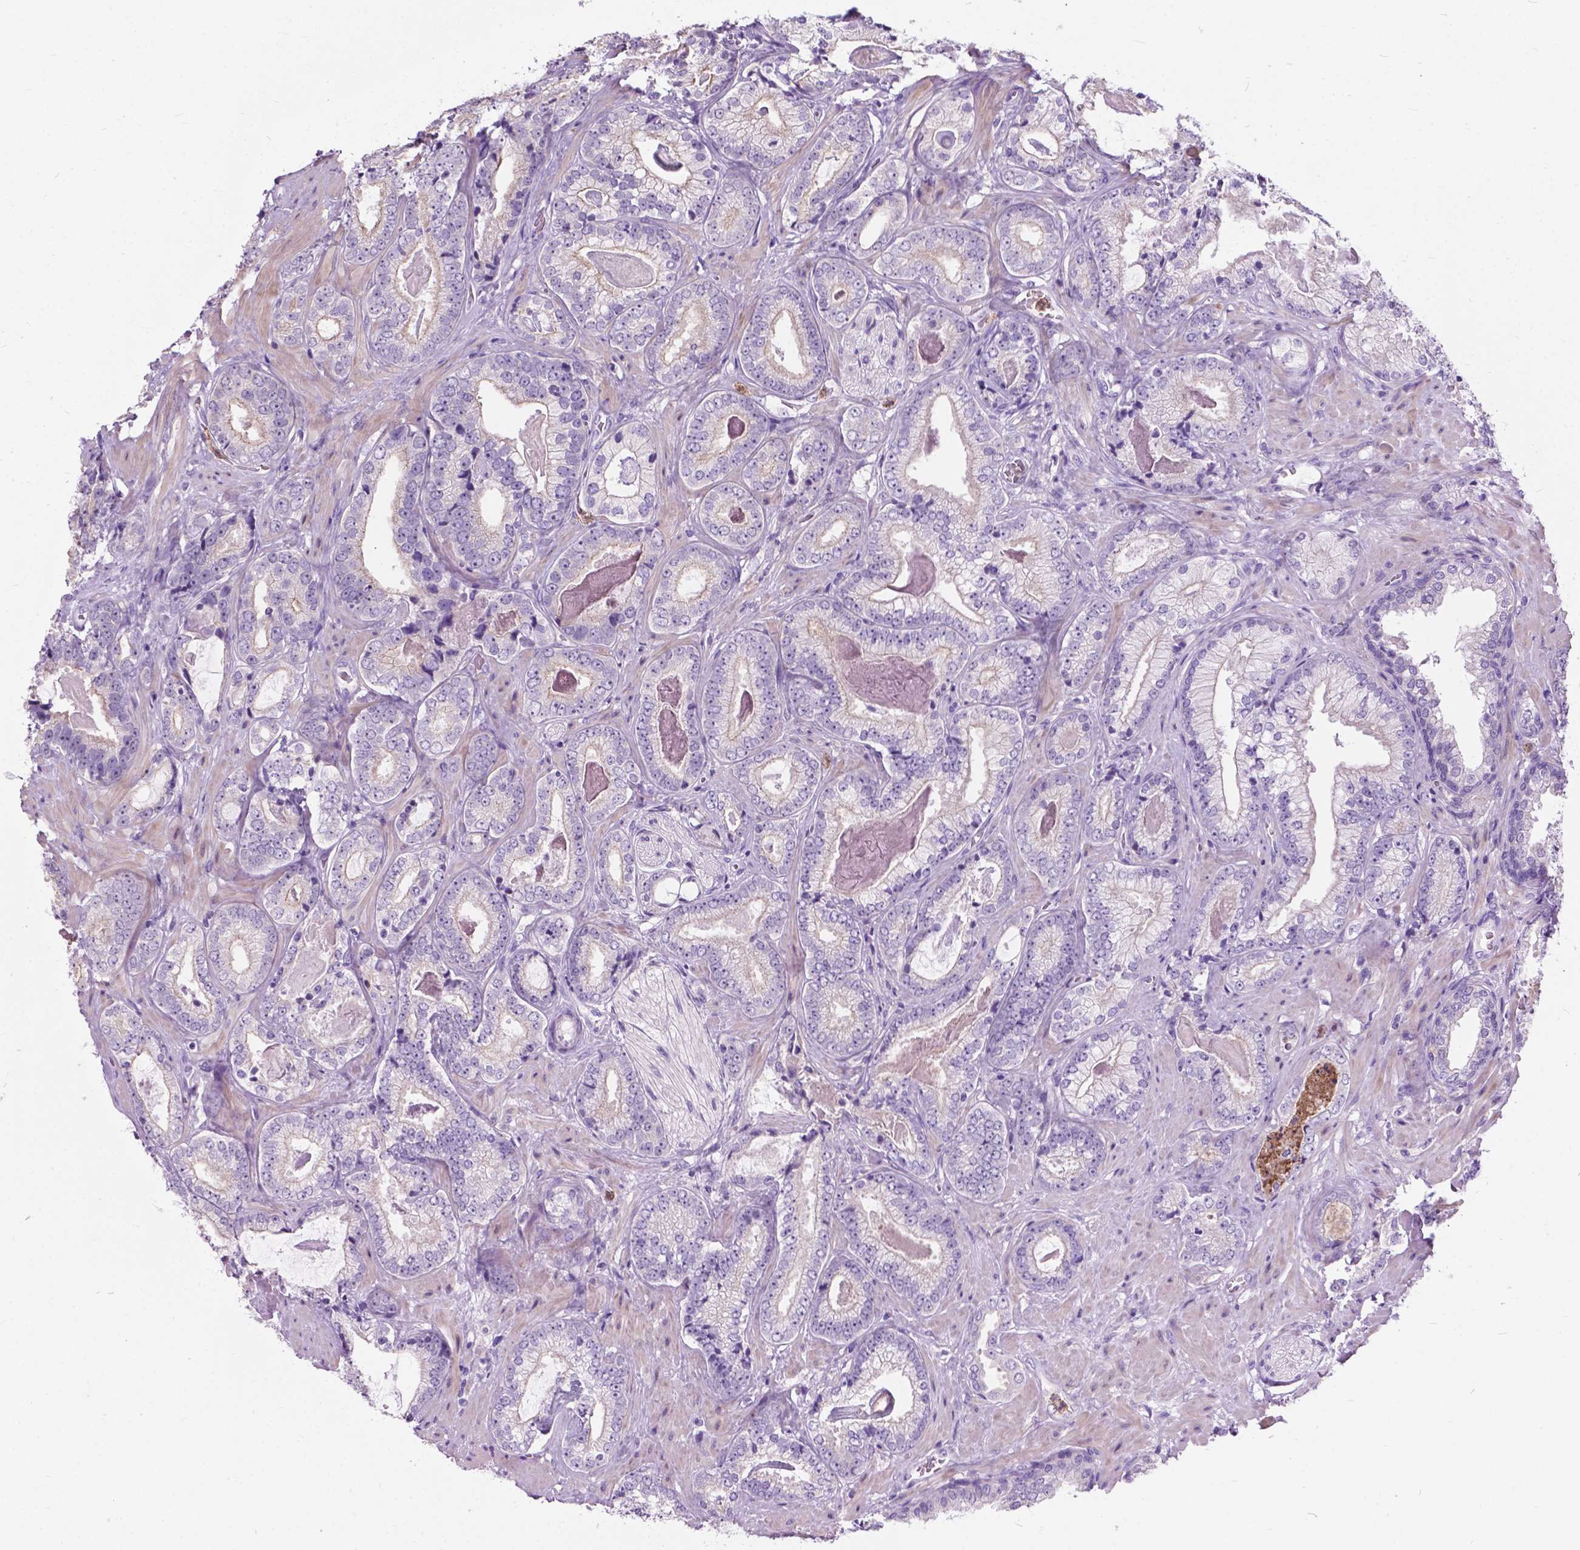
{"staining": {"intensity": "negative", "quantity": "none", "location": "none"}, "tissue": "prostate cancer", "cell_type": "Tumor cells", "image_type": "cancer", "snomed": [{"axis": "morphology", "description": "Adenocarcinoma, Low grade"}, {"axis": "topography", "description": "Prostate"}], "caption": "Human prostate cancer (adenocarcinoma (low-grade)) stained for a protein using immunohistochemistry (IHC) demonstrates no positivity in tumor cells.", "gene": "PRR35", "patient": {"sex": "male", "age": 61}}